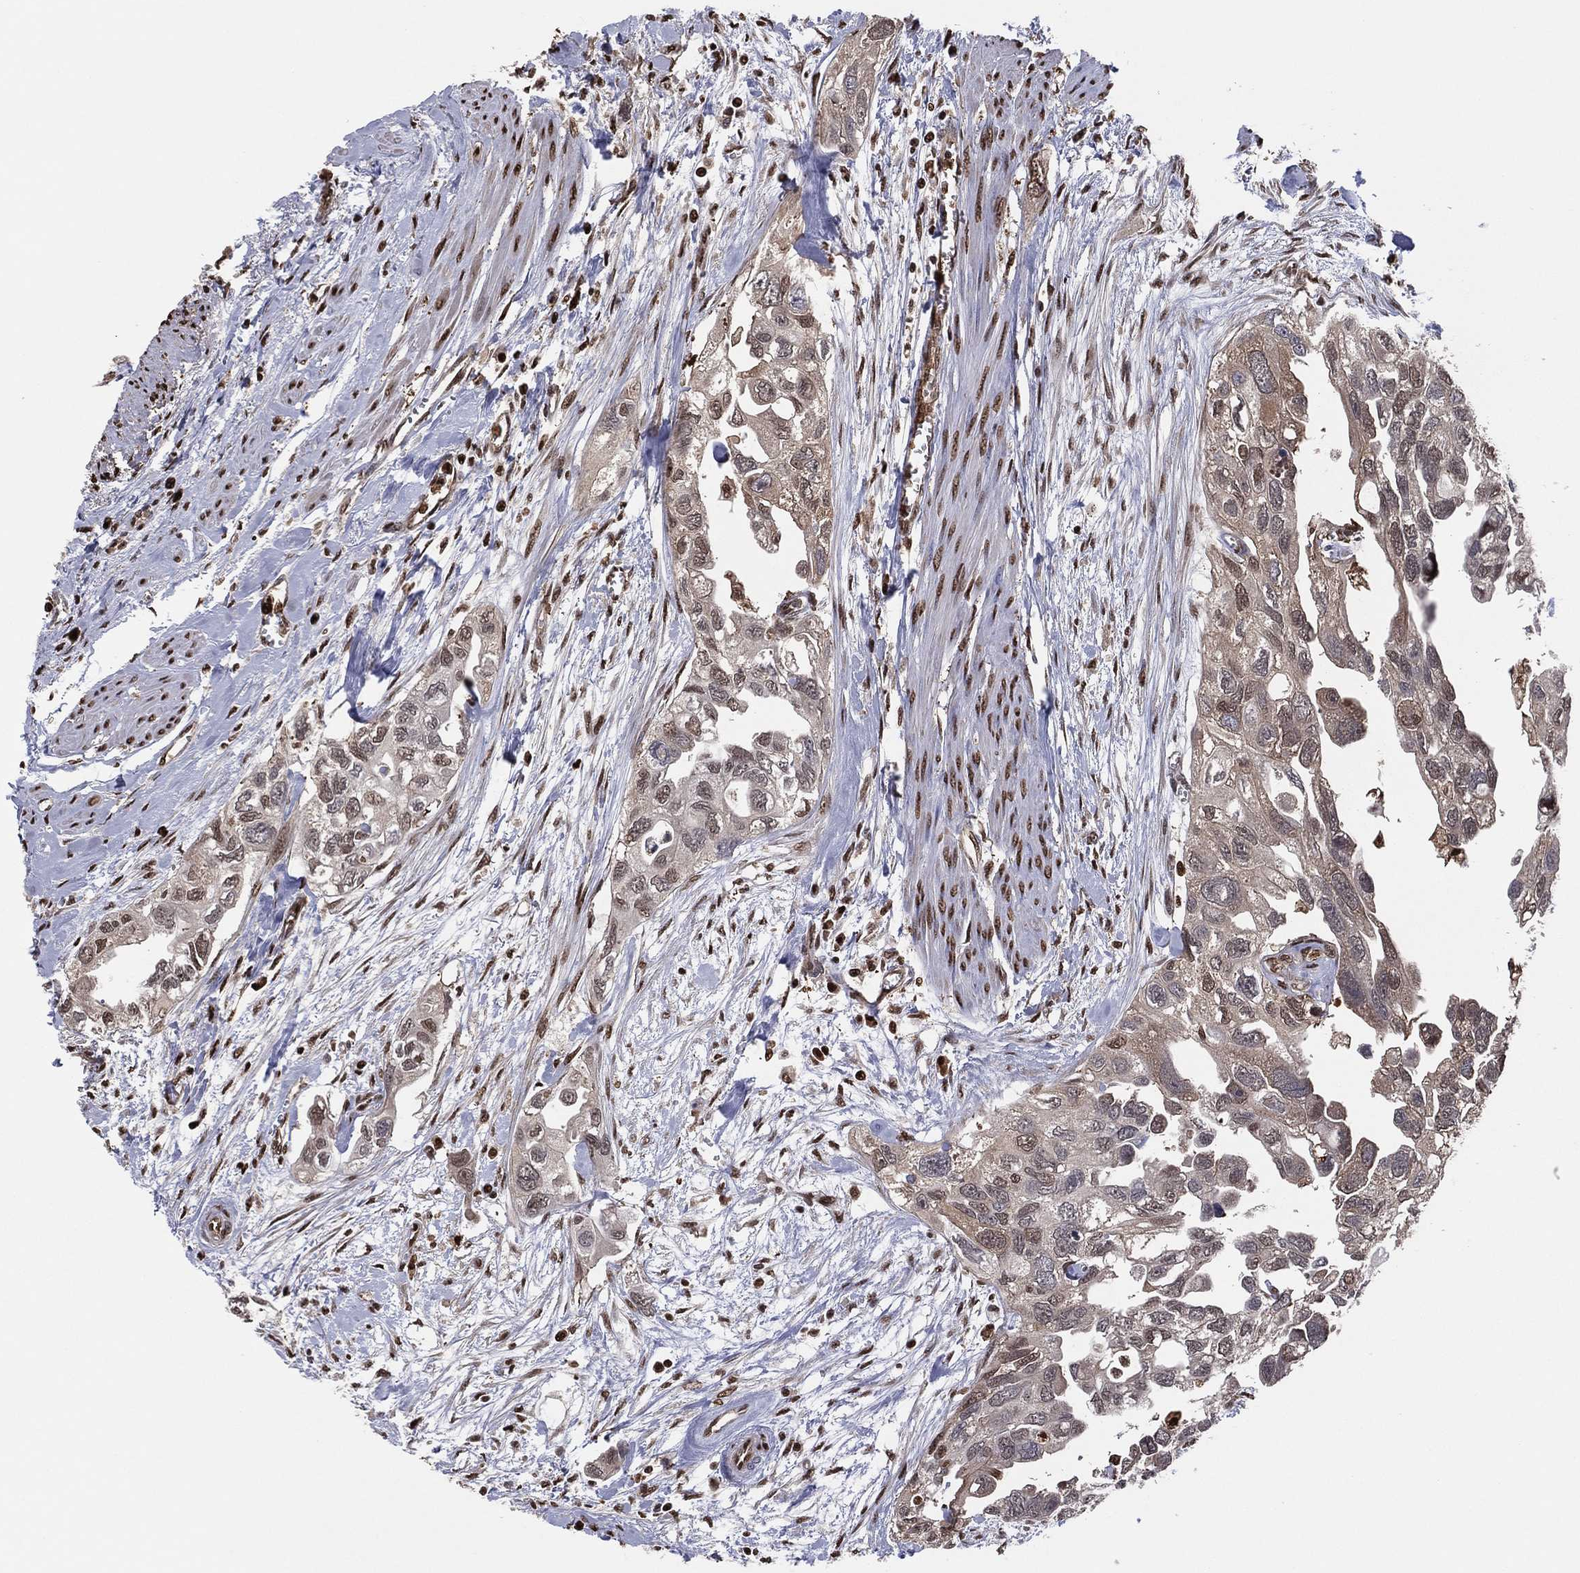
{"staining": {"intensity": "moderate", "quantity": "25%-75%", "location": "nuclear"}, "tissue": "urothelial cancer", "cell_type": "Tumor cells", "image_type": "cancer", "snomed": [{"axis": "morphology", "description": "Urothelial carcinoma, High grade"}, {"axis": "topography", "description": "Urinary bladder"}], "caption": "Moderate nuclear protein staining is appreciated in about 25%-75% of tumor cells in urothelial cancer.", "gene": "GAPDH", "patient": {"sex": "male", "age": 59}}